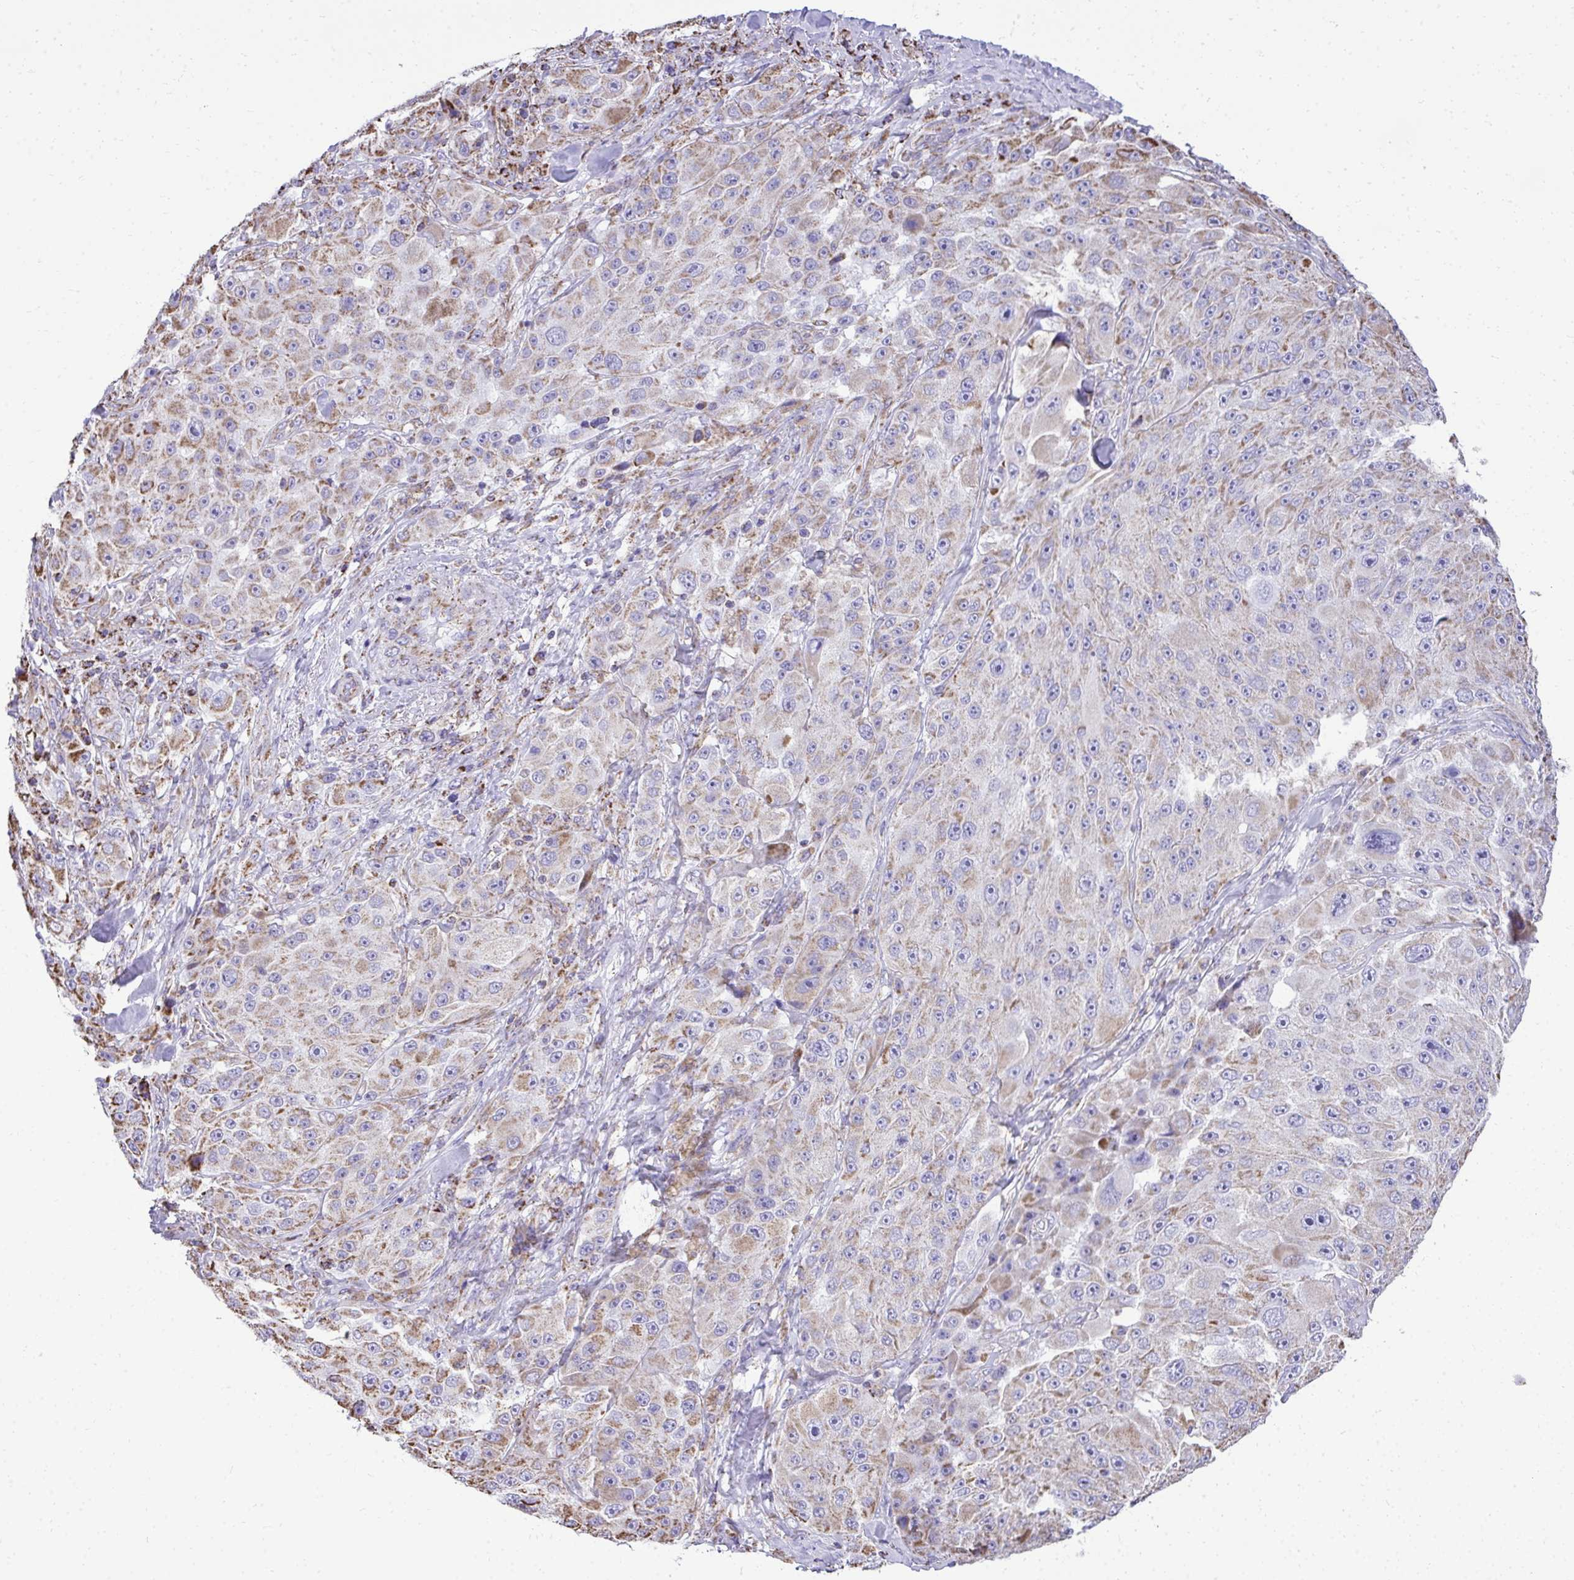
{"staining": {"intensity": "moderate", "quantity": "25%-75%", "location": "cytoplasmic/membranous"}, "tissue": "melanoma", "cell_type": "Tumor cells", "image_type": "cancer", "snomed": [{"axis": "morphology", "description": "Malignant melanoma, Metastatic site"}, {"axis": "topography", "description": "Lymph node"}], "caption": "Immunohistochemistry (IHC) of human malignant melanoma (metastatic site) demonstrates medium levels of moderate cytoplasmic/membranous positivity in approximately 25%-75% of tumor cells.", "gene": "MPZL2", "patient": {"sex": "male", "age": 62}}